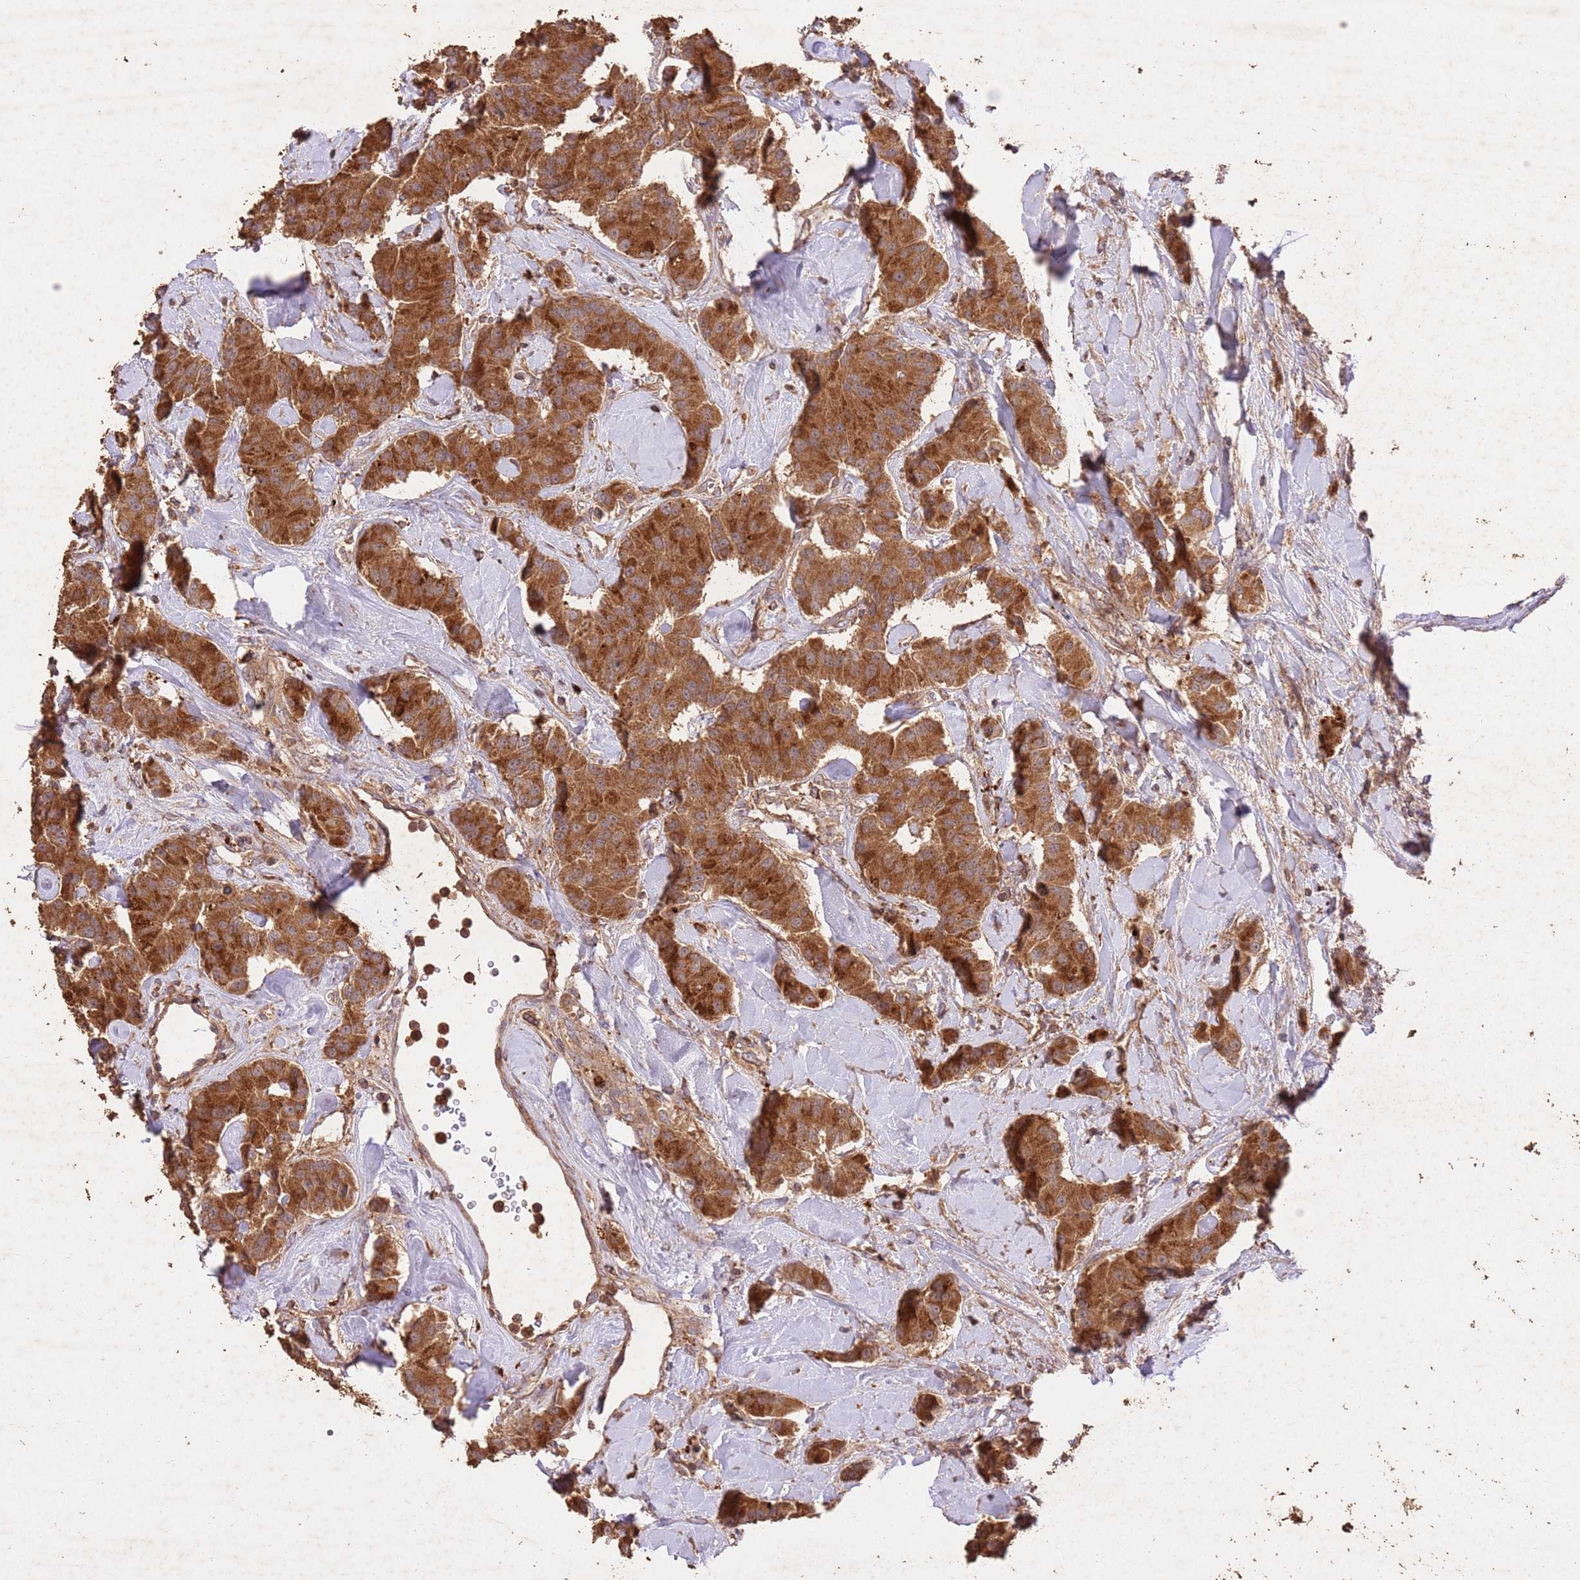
{"staining": {"intensity": "strong", "quantity": ">75%", "location": "cytoplasmic/membranous"}, "tissue": "carcinoid", "cell_type": "Tumor cells", "image_type": "cancer", "snomed": [{"axis": "morphology", "description": "Carcinoid, malignant, NOS"}, {"axis": "topography", "description": "Pancreas"}], "caption": "Immunohistochemical staining of carcinoid (malignant) exhibits high levels of strong cytoplasmic/membranous expression in about >75% of tumor cells.", "gene": "LRRC28", "patient": {"sex": "male", "age": 41}}